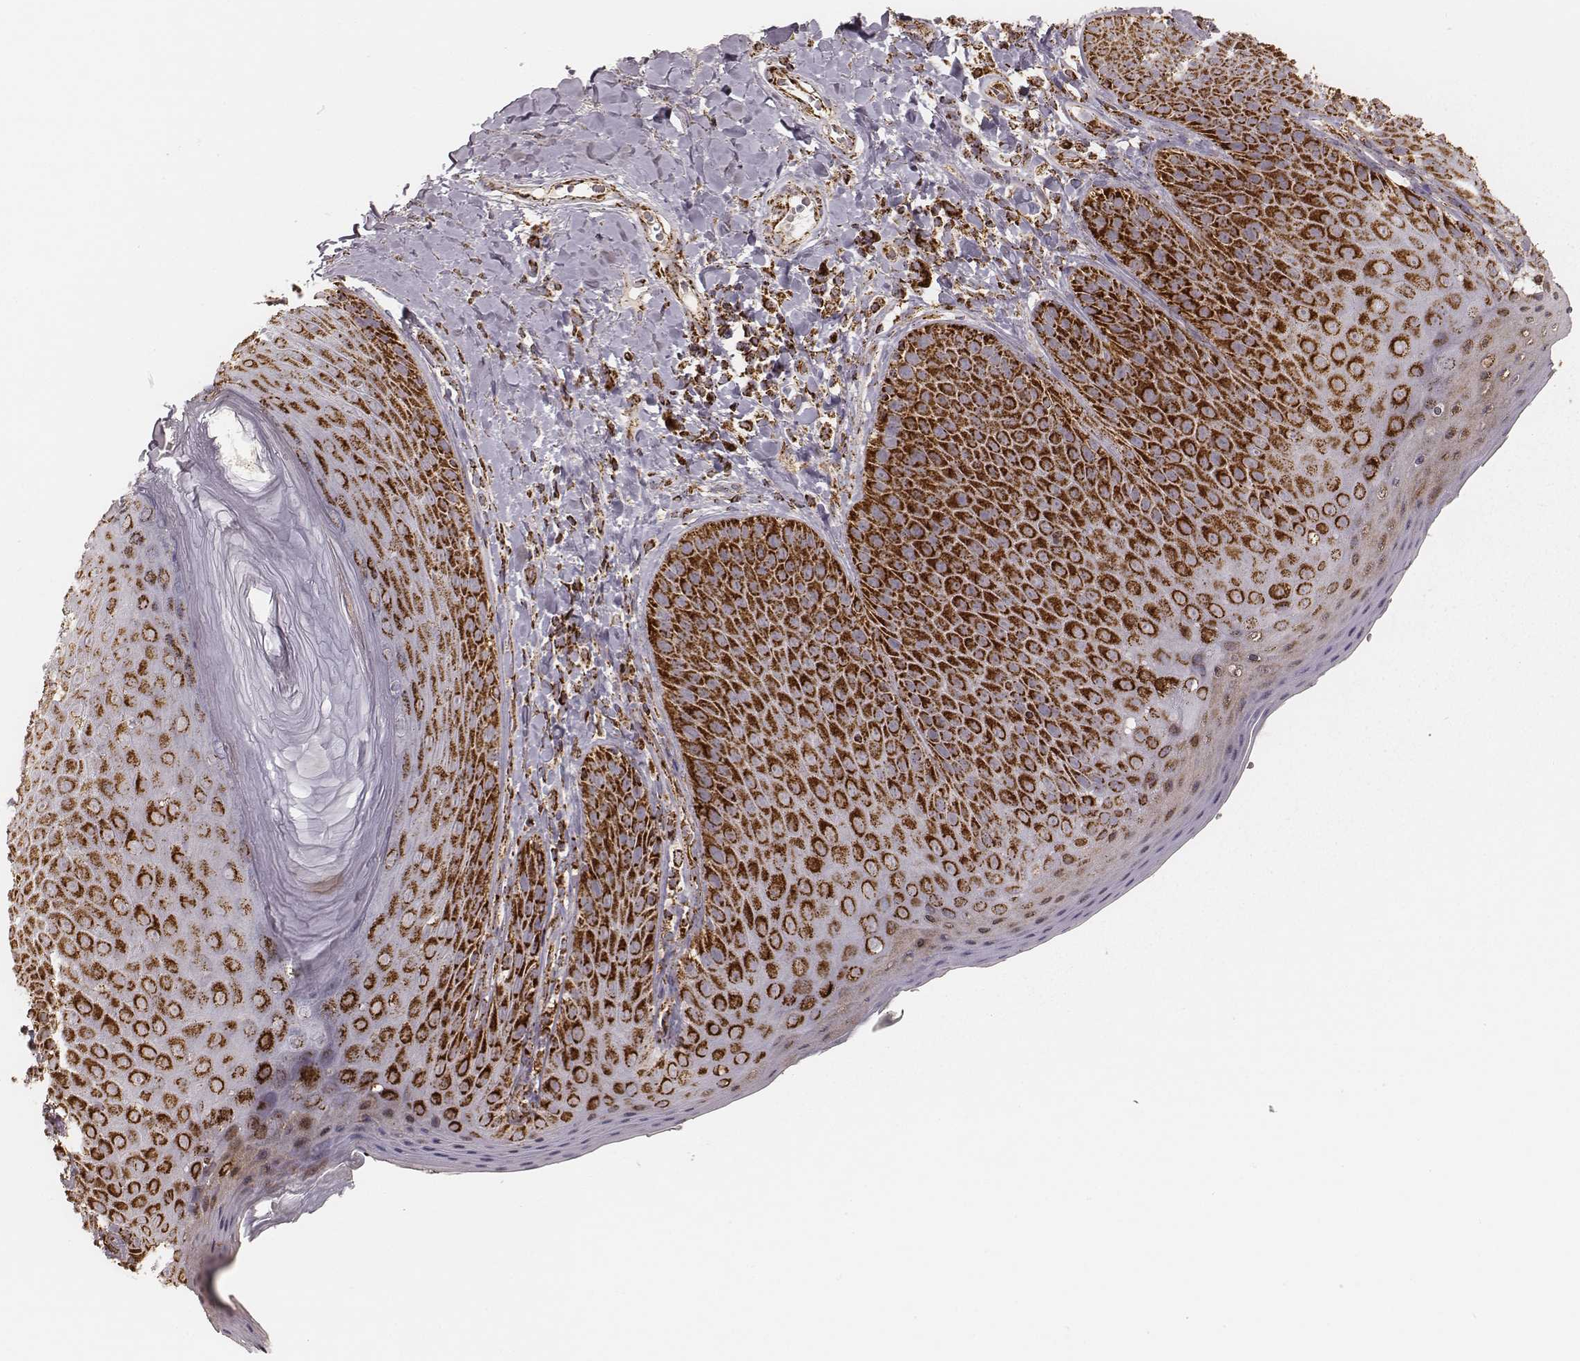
{"staining": {"intensity": "strong", "quantity": ">75%", "location": "cytoplasmic/membranous"}, "tissue": "skin", "cell_type": "Epidermal cells", "image_type": "normal", "snomed": [{"axis": "morphology", "description": "Normal tissue, NOS"}, {"axis": "topography", "description": "Anal"}], "caption": "The immunohistochemical stain labels strong cytoplasmic/membranous expression in epidermal cells of normal skin. The protein is shown in brown color, while the nuclei are stained blue.", "gene": "CS", "patient": {"sex": "male", "age": 53}}